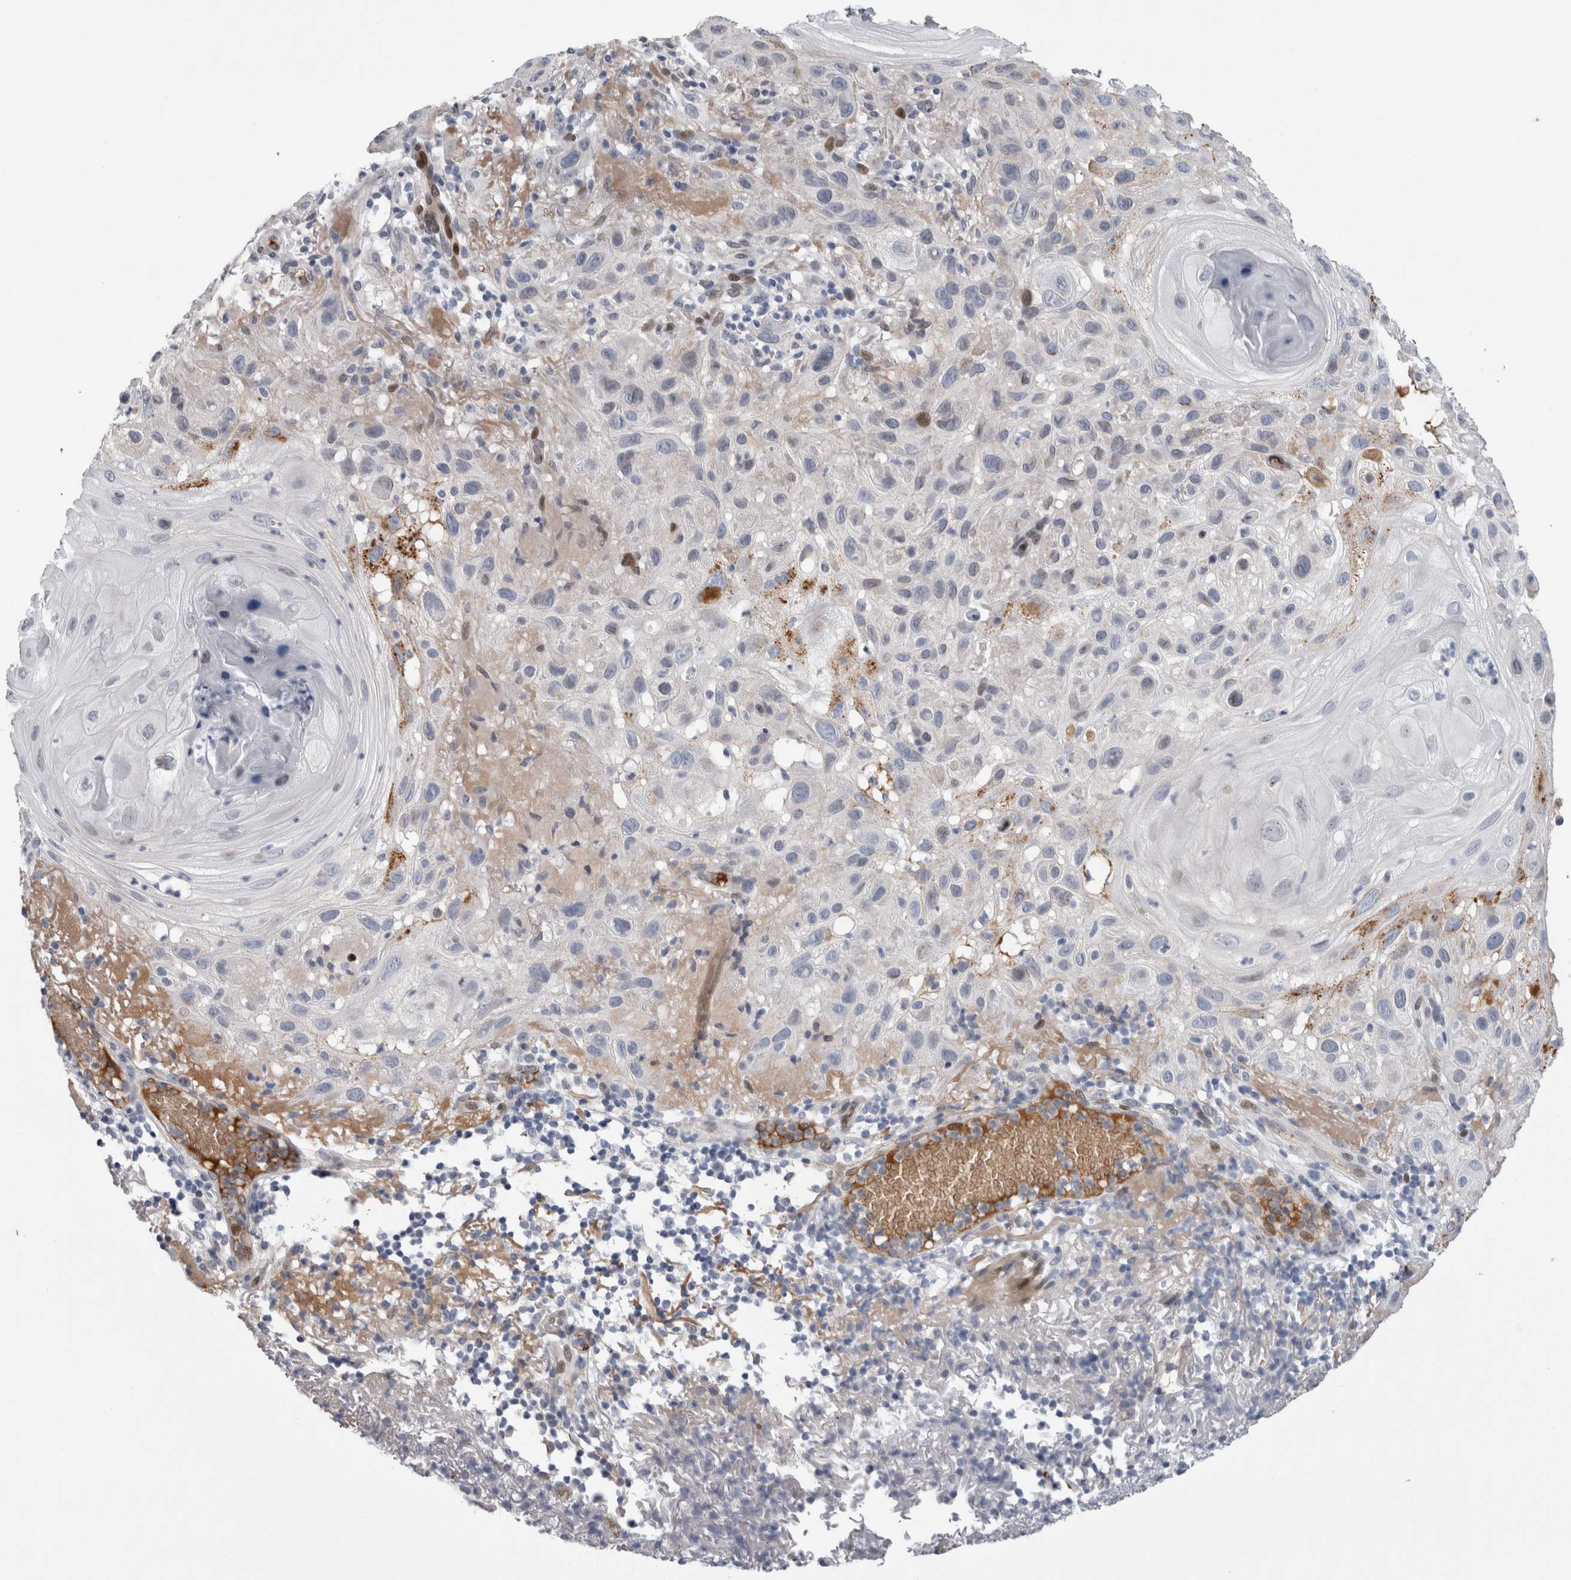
{"staining": {"intensity": "negative", "quantity": "none", "location": "none"}, "tissue": "skin cancer", "cell_type": "Tumor cells", "image_type": "cancer", "snomed": [{"axis": "morphology", "description": "Squamous cell carcinoma, NOS"}, {"axis": "topography", "description": "Skin"}], "caption": "A high-resolution histopathology image shows IHC staining of skin cancer (squamous cell carcinoma), which reveals no significant staining in tumor cells.", "gene": "DMTN", "patient": {"sex": "female", "age": 96}}